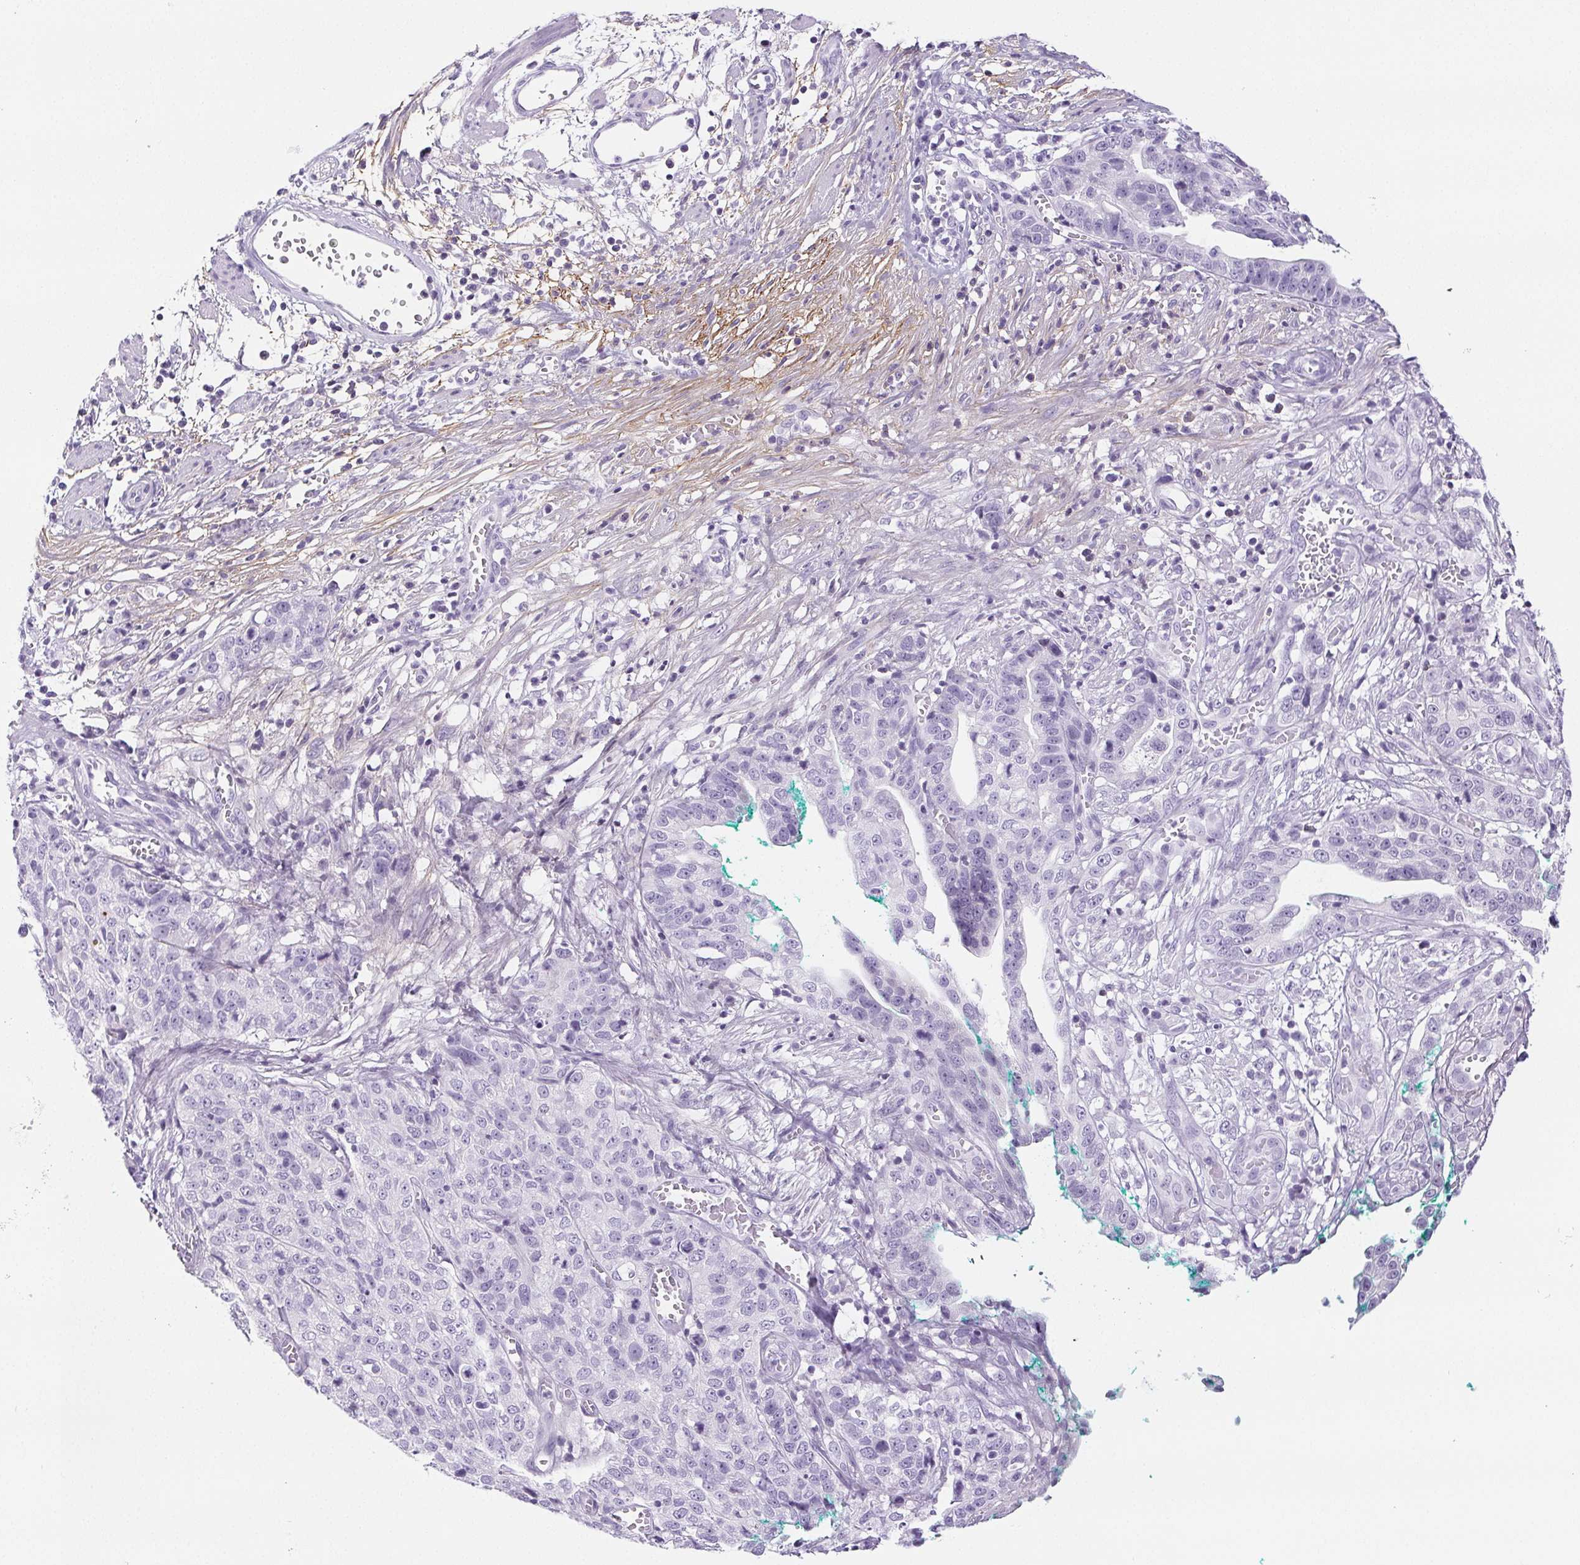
{"staining": {"intensity": "negative", "quantity": "none", "location": "none"}, "tissue": "stomach cancer", "cell_type": "Tumor cells", "image_type": "cancer", "snomed": [{"axis": "morphology", "description": "Adenocarcinoma, NOS"}, {"axis": "topography", "description": "Stomach, upper"}], "caption": "Tumor cells show no significant protein staining in stomach cancer (adenocarcinoma).", "gene": "BEND2", "patient": {"sex": "female", "age": 67}}